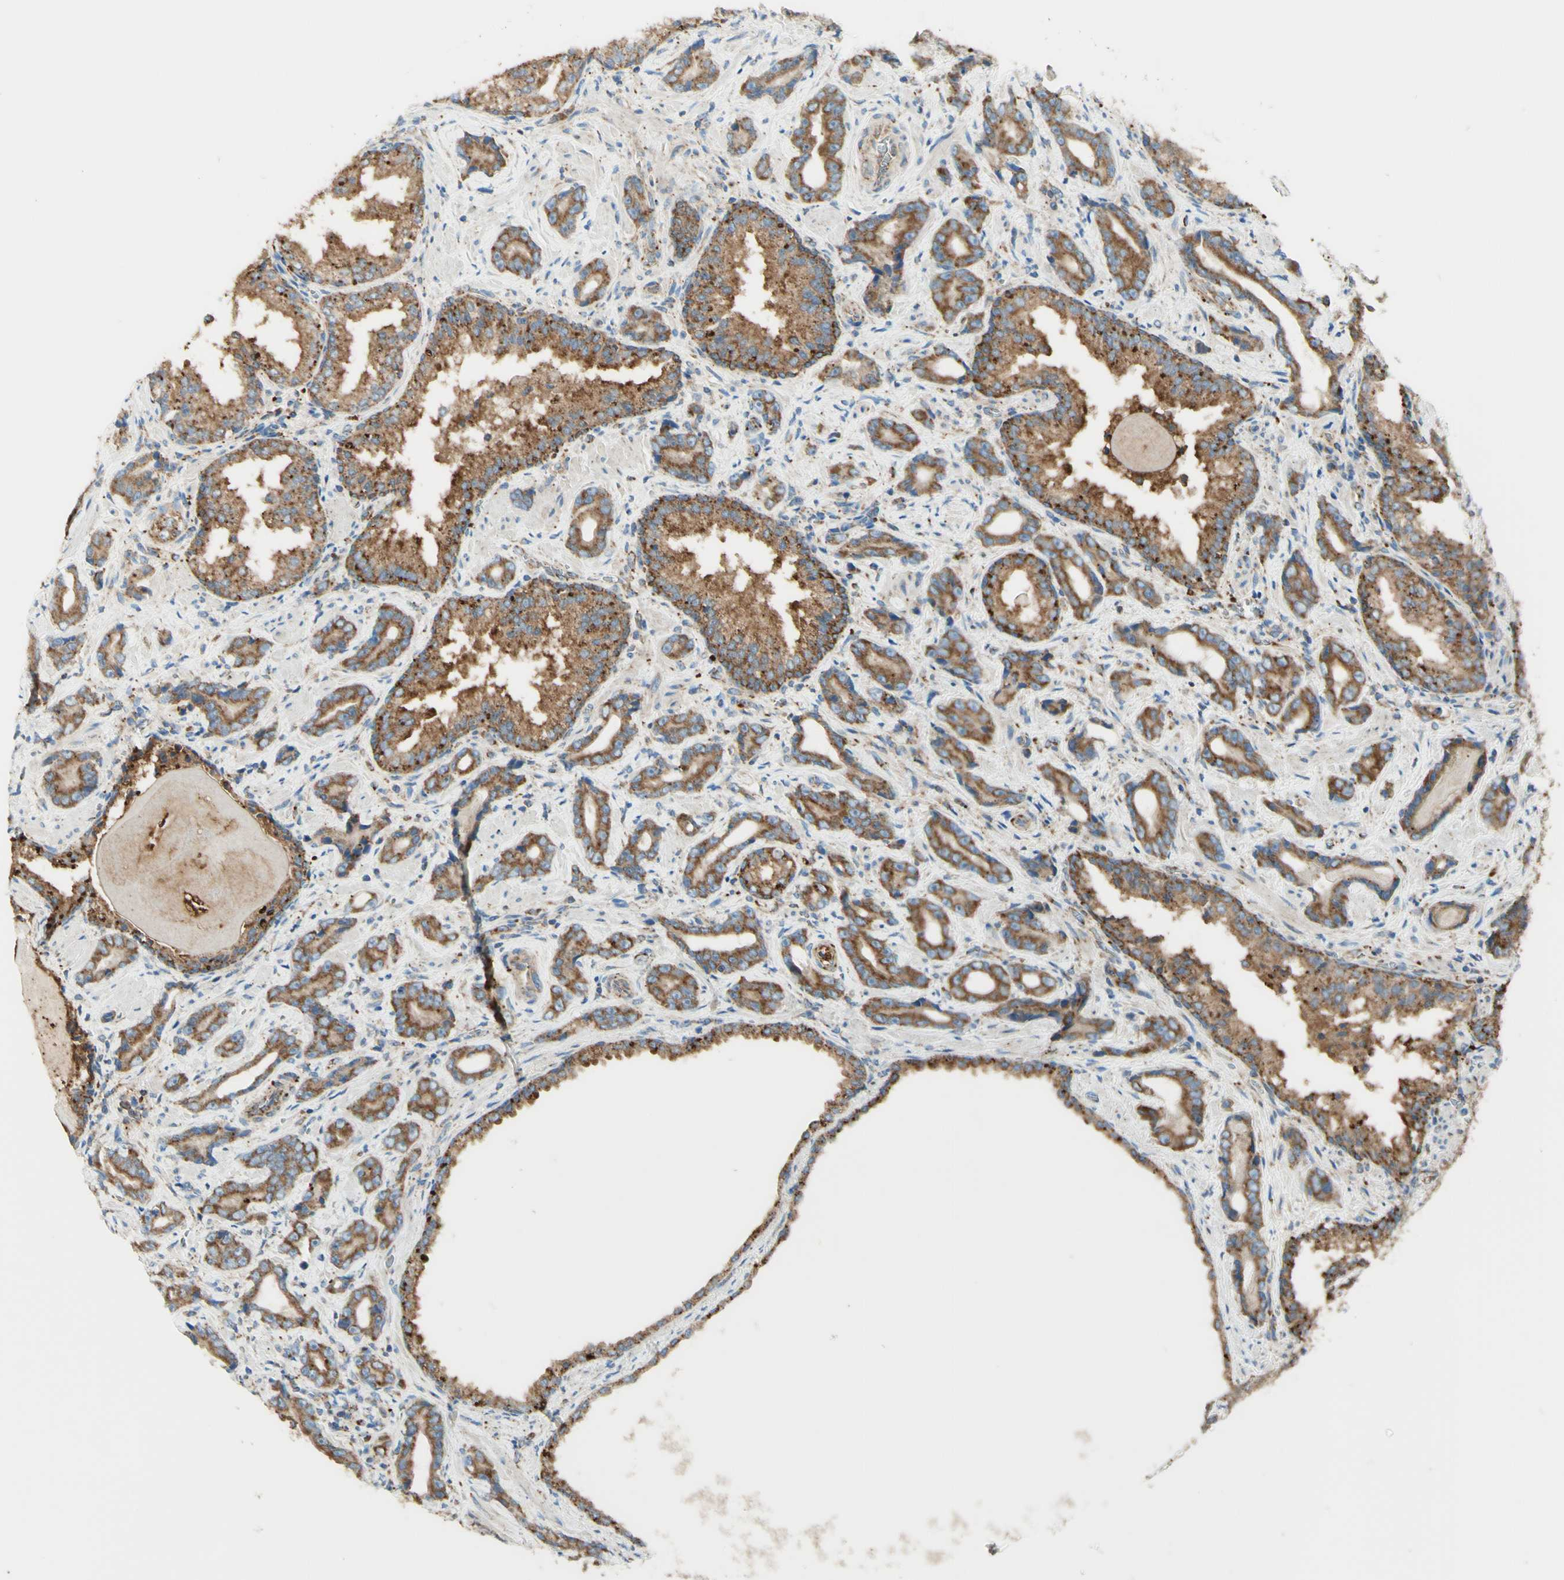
{"staining": {"intensity": "strong", "quantity": ">75%", "location": "cytoplasmic/membranous"}, "tissue": "prostate cancer", "cell_type": "Tumor cells", "image_type": "cancer", "snomed": [{"axis": "morphology", "description": "Adenocarcinoma, Low grade"}, {"axis": "topography", "description": "Prostate"}], "caption": "This is an image of immunohistochemistry staining of prostate low-grade adenocarcinoma, which shows strong expression in the cytoplasmic/membranous of tumor cells.", "gene": "ARMC10", "patient": {"sex": "male", "age": 60}}